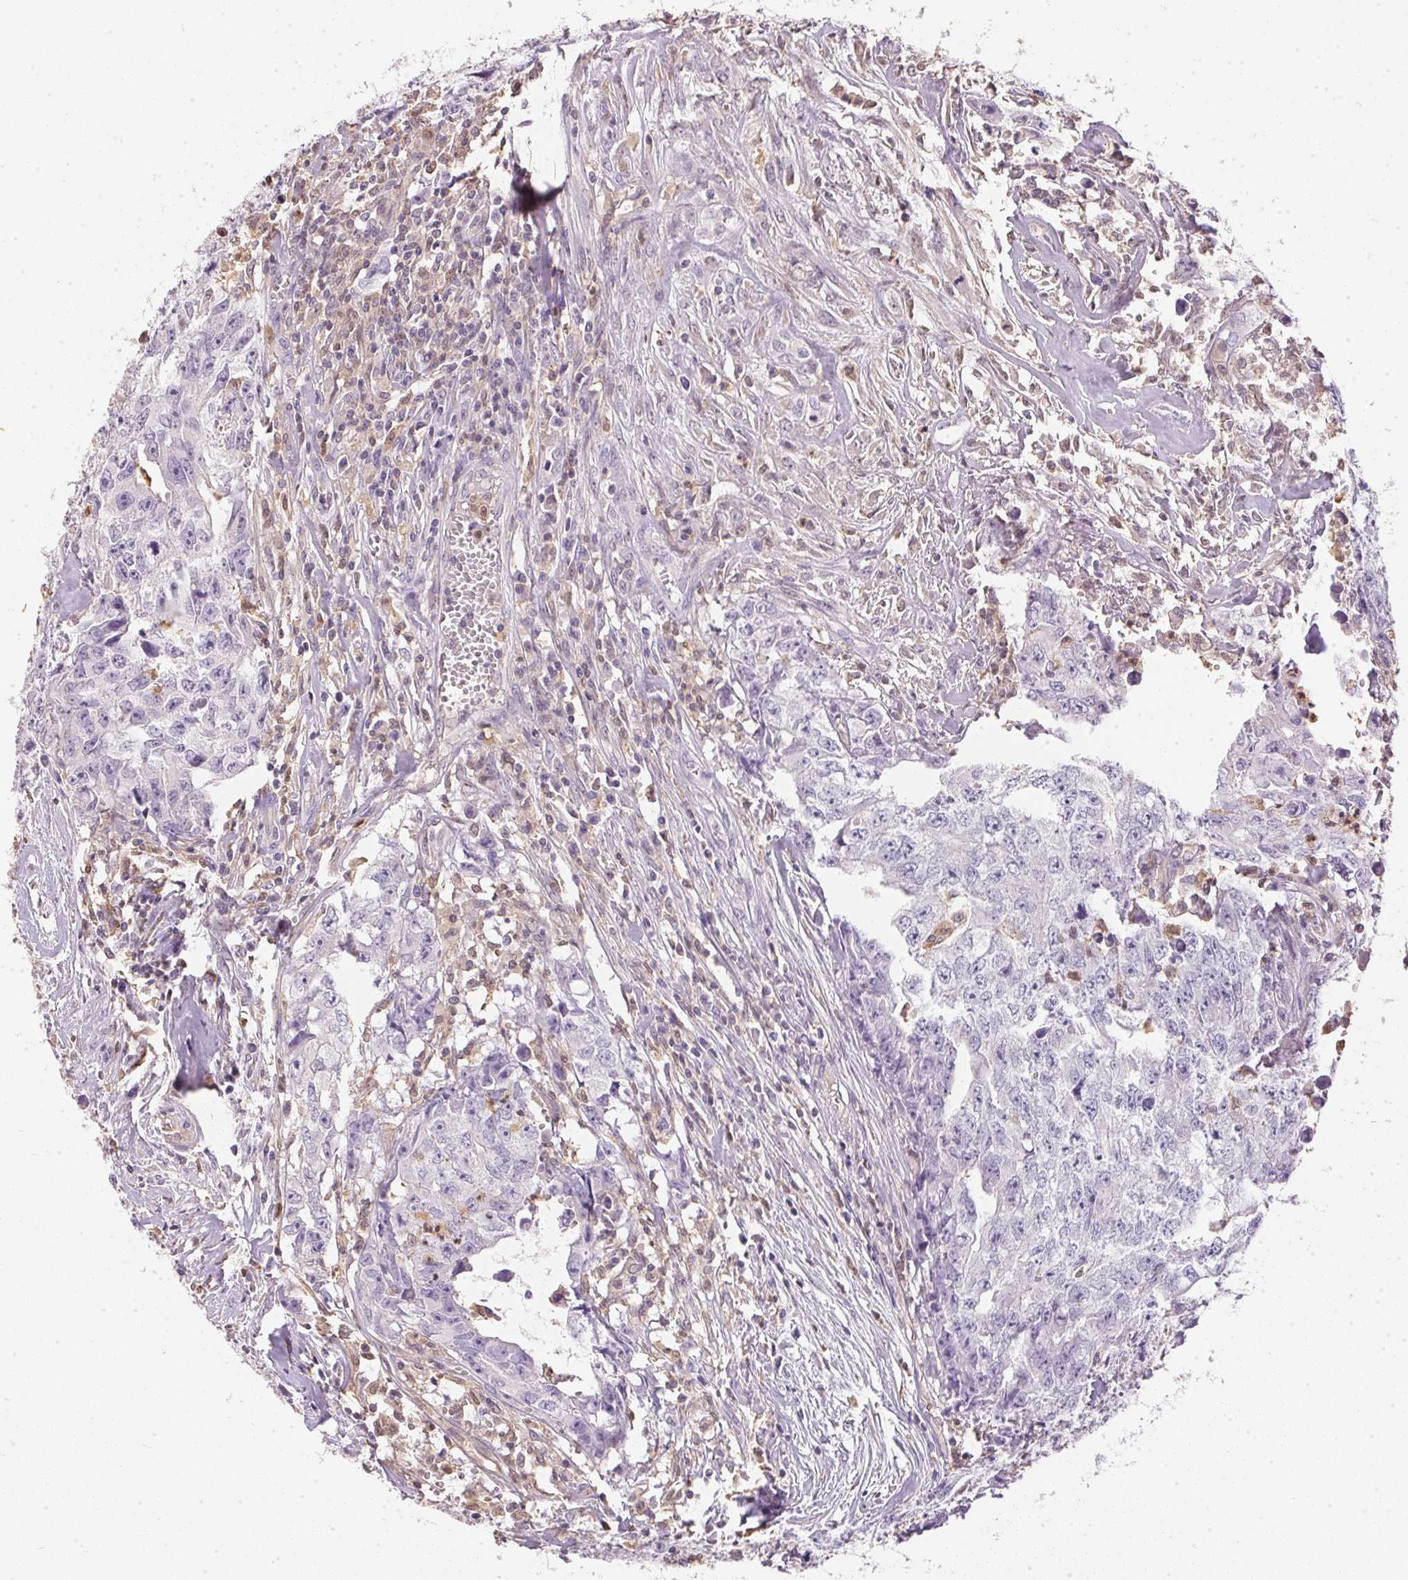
{"staining": {"intensity": "negative", "quantity": "none", "location": "none"}, "tissue": "testis cancer", "cell_type": "Tumor cells", "image_type": "cancer", "snomed": [{"axis": "morphology", "description": "Carcinoma, Embryonal, NOS"}, {"axis": "morphology", "description": "Teratoma, malignant, NOS"}, {"axis": "topography", "description": "Testis"}], "caption": "Tumor cells are negative for protein expression in human testis embryonal carcinoma.", "gene": "S100A3", "patient": {"sex": "male", "age": 24}}